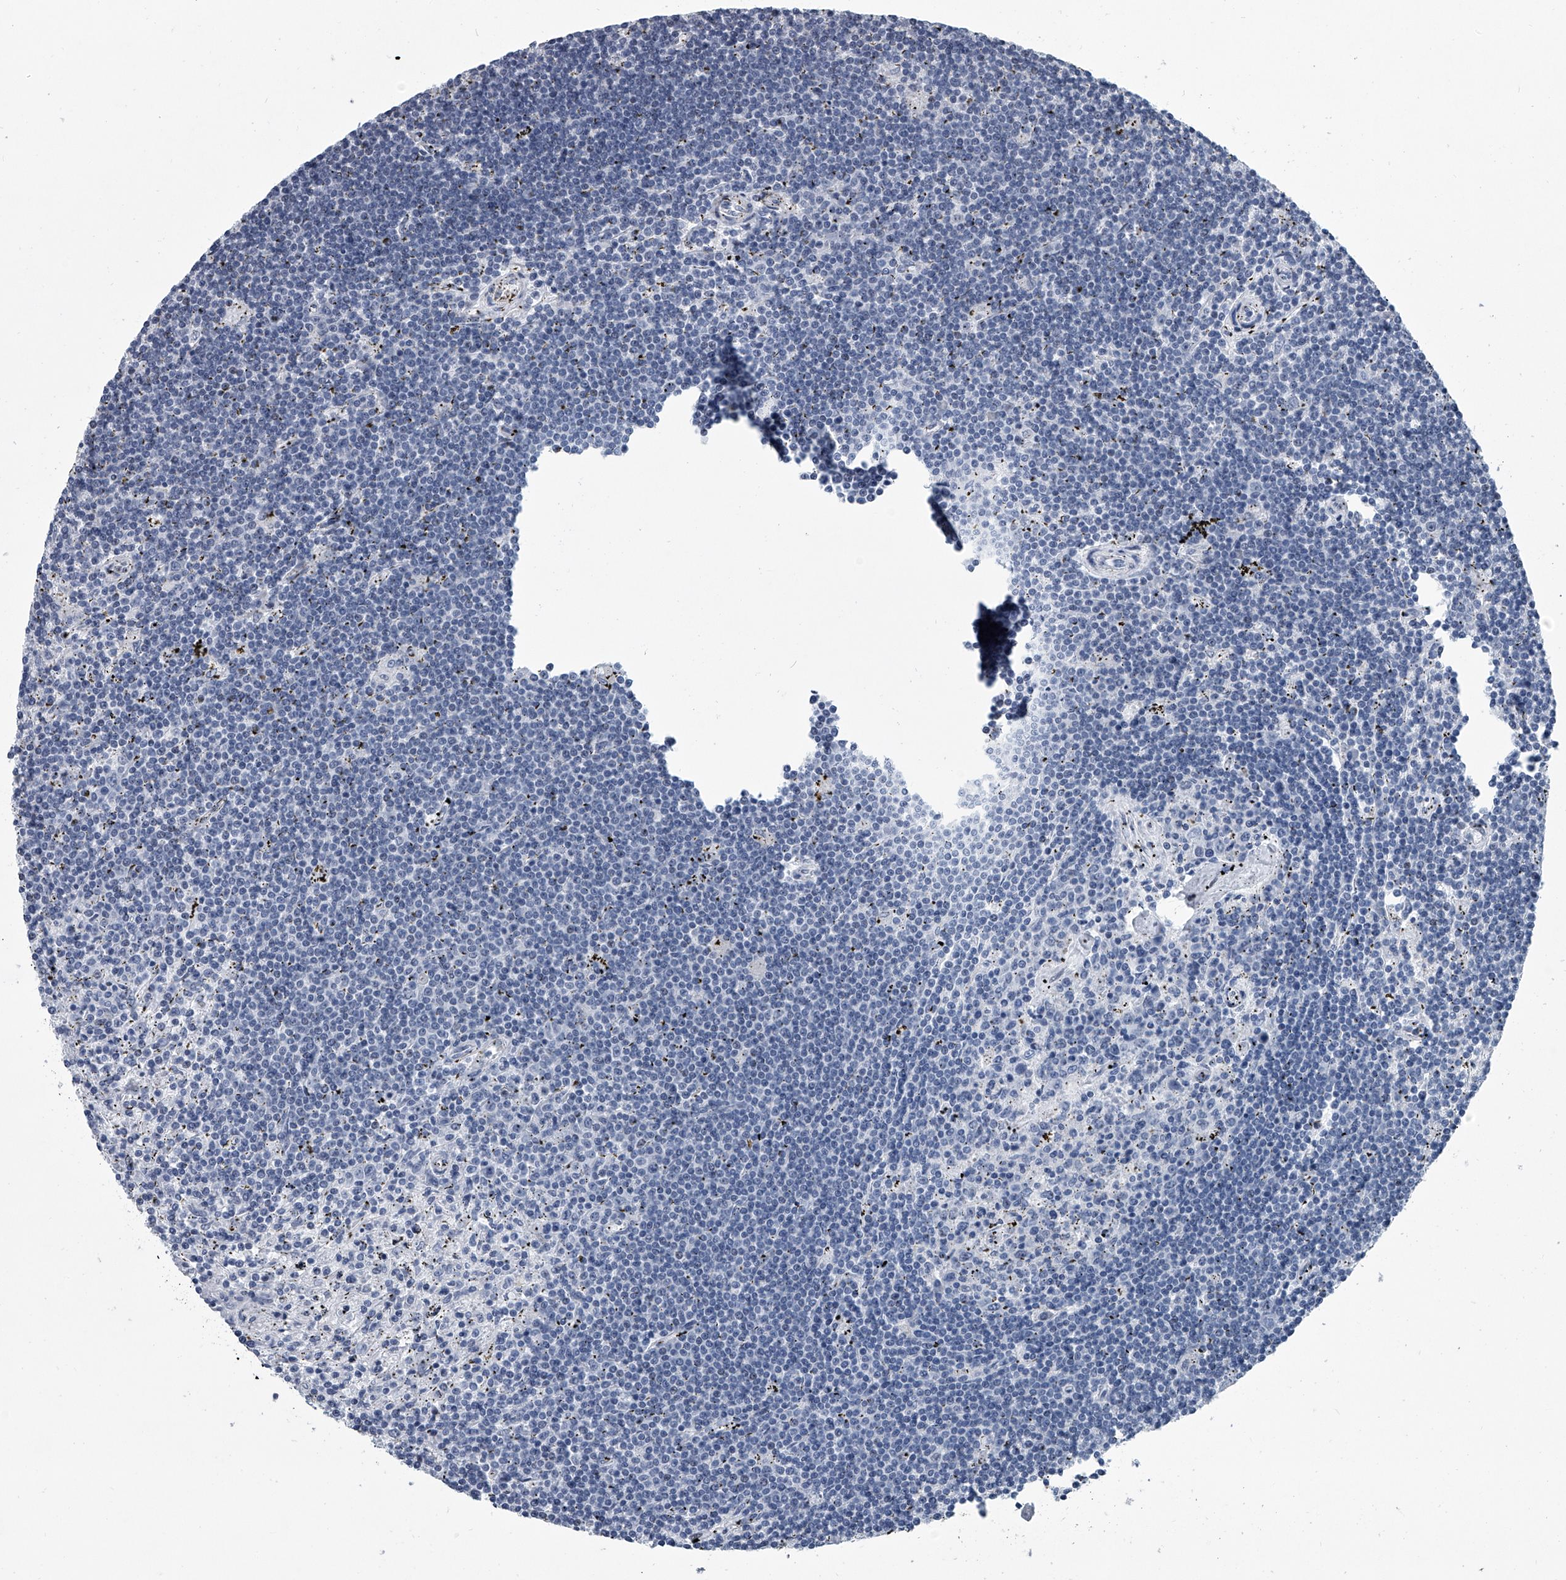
{"staining": {"intensity": "negative", "quantity": "none", "location": "none"}, "tissue": "lymphoma", "cell_type": "Tumor cells", "image_type": "cancer", "snomed": [{"axis": "morphology", "description": "Malignant lymphoma, non-Hodgkin's type, Low grade"}, {"axis": "topography", "description": "Spleen"}], "caption": "Tumor cells are negative for protein expression in human lymphoma.", "gene": "PPP2R5D", "patient": {"sex": "male", "age": 76}}